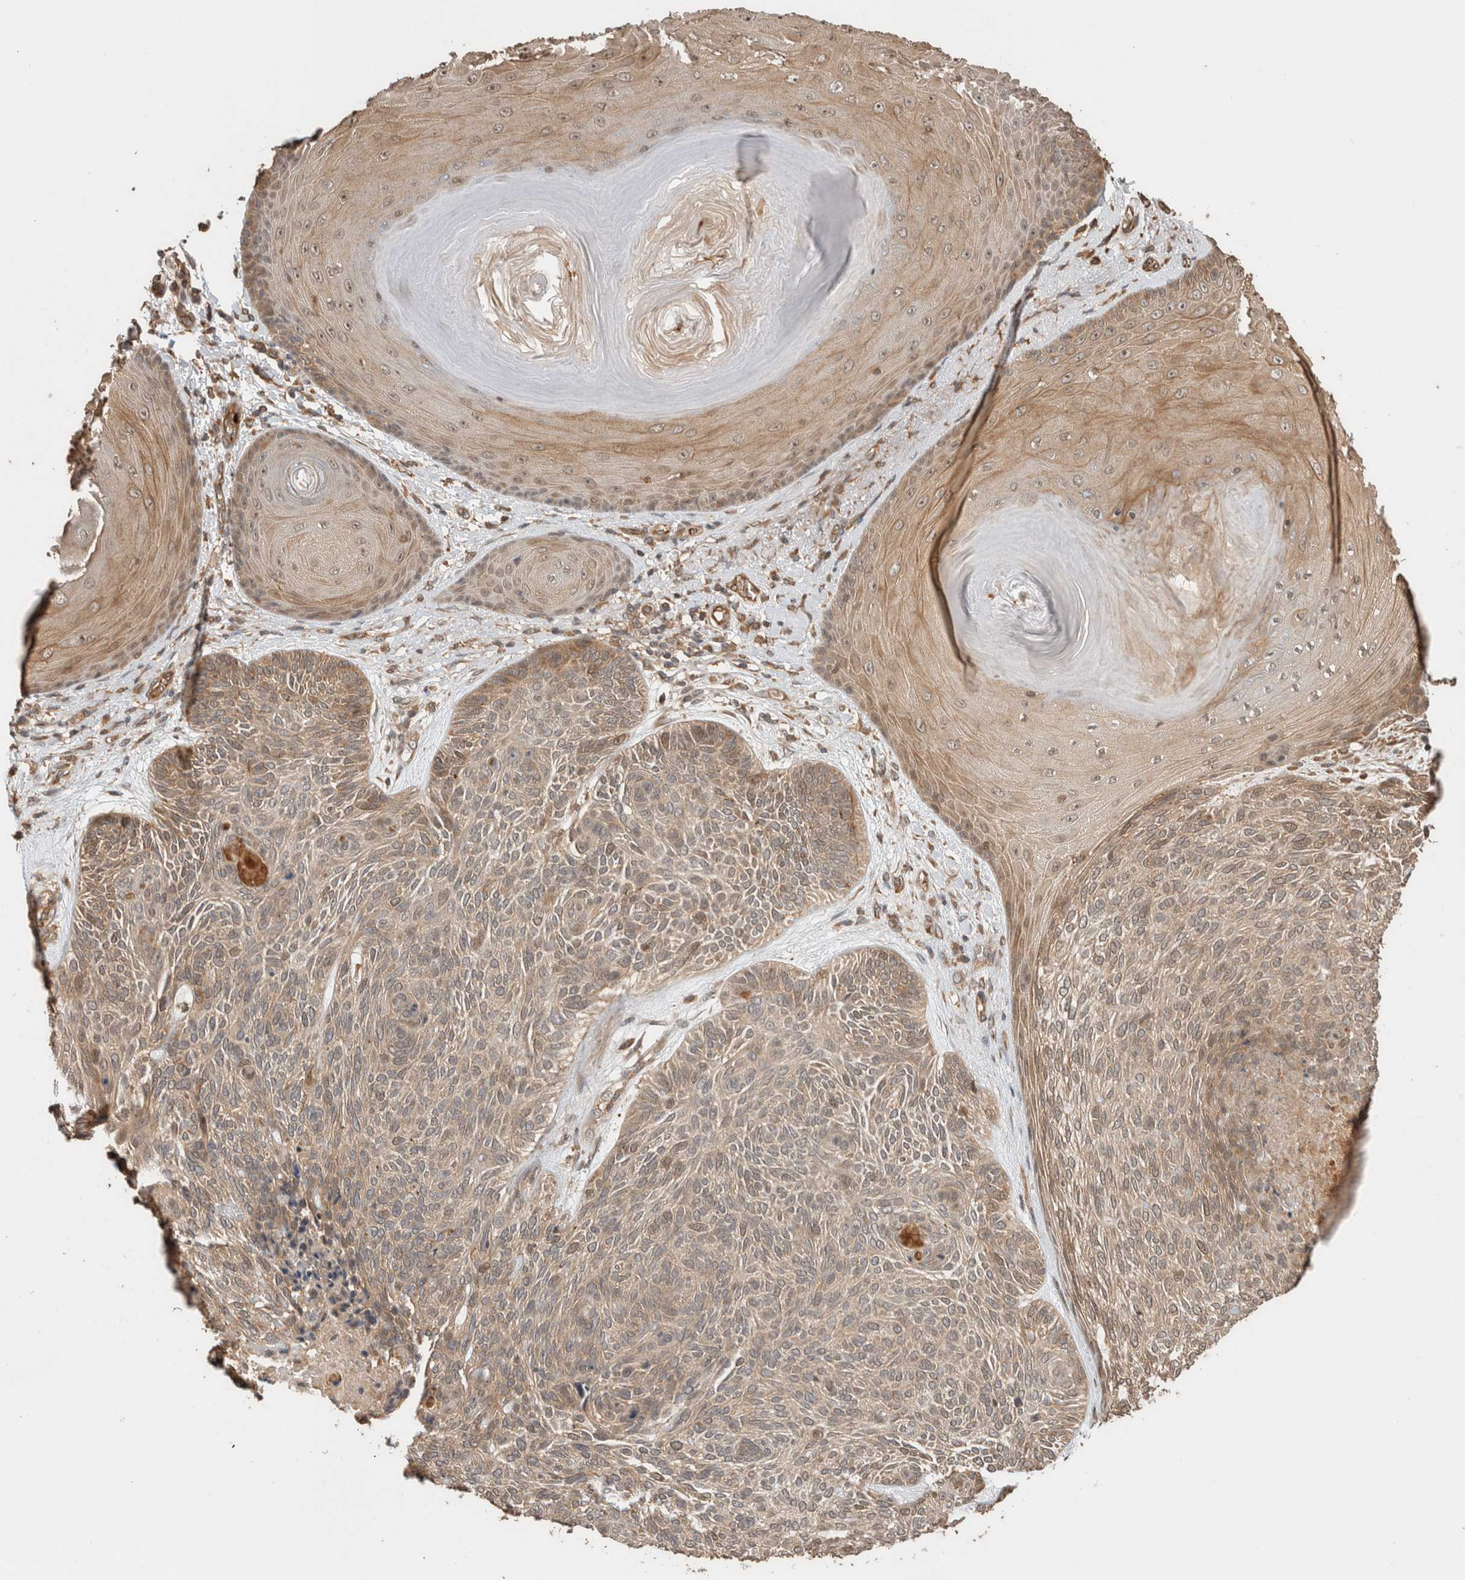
{"staining": {"intensity": "moderate", "quantity": ">75%", "location": "cytoplasmic/membranous"}, "tissue": "skin cancer", "cell_type": "Tumor cells", "image_type": "cancer", "snomed": [{"axis": "morphology", "description": "Basal cell carcinoma"}, {"axis": "topography", "description": "Skin"}], "caption": "Immunohistochemistry of human basal cell carcinoma (skin) demonstrates medium levels of moderate cytoplasmic/membranous staining in about >75% of tumor cells. The staining is performed using DAB brown chromogen to label protein expression. The nuclei are counter-stained blue using hematoxylin.", "gene": "OTUD6B", "patient": {"sex": "male", "age": 55}}